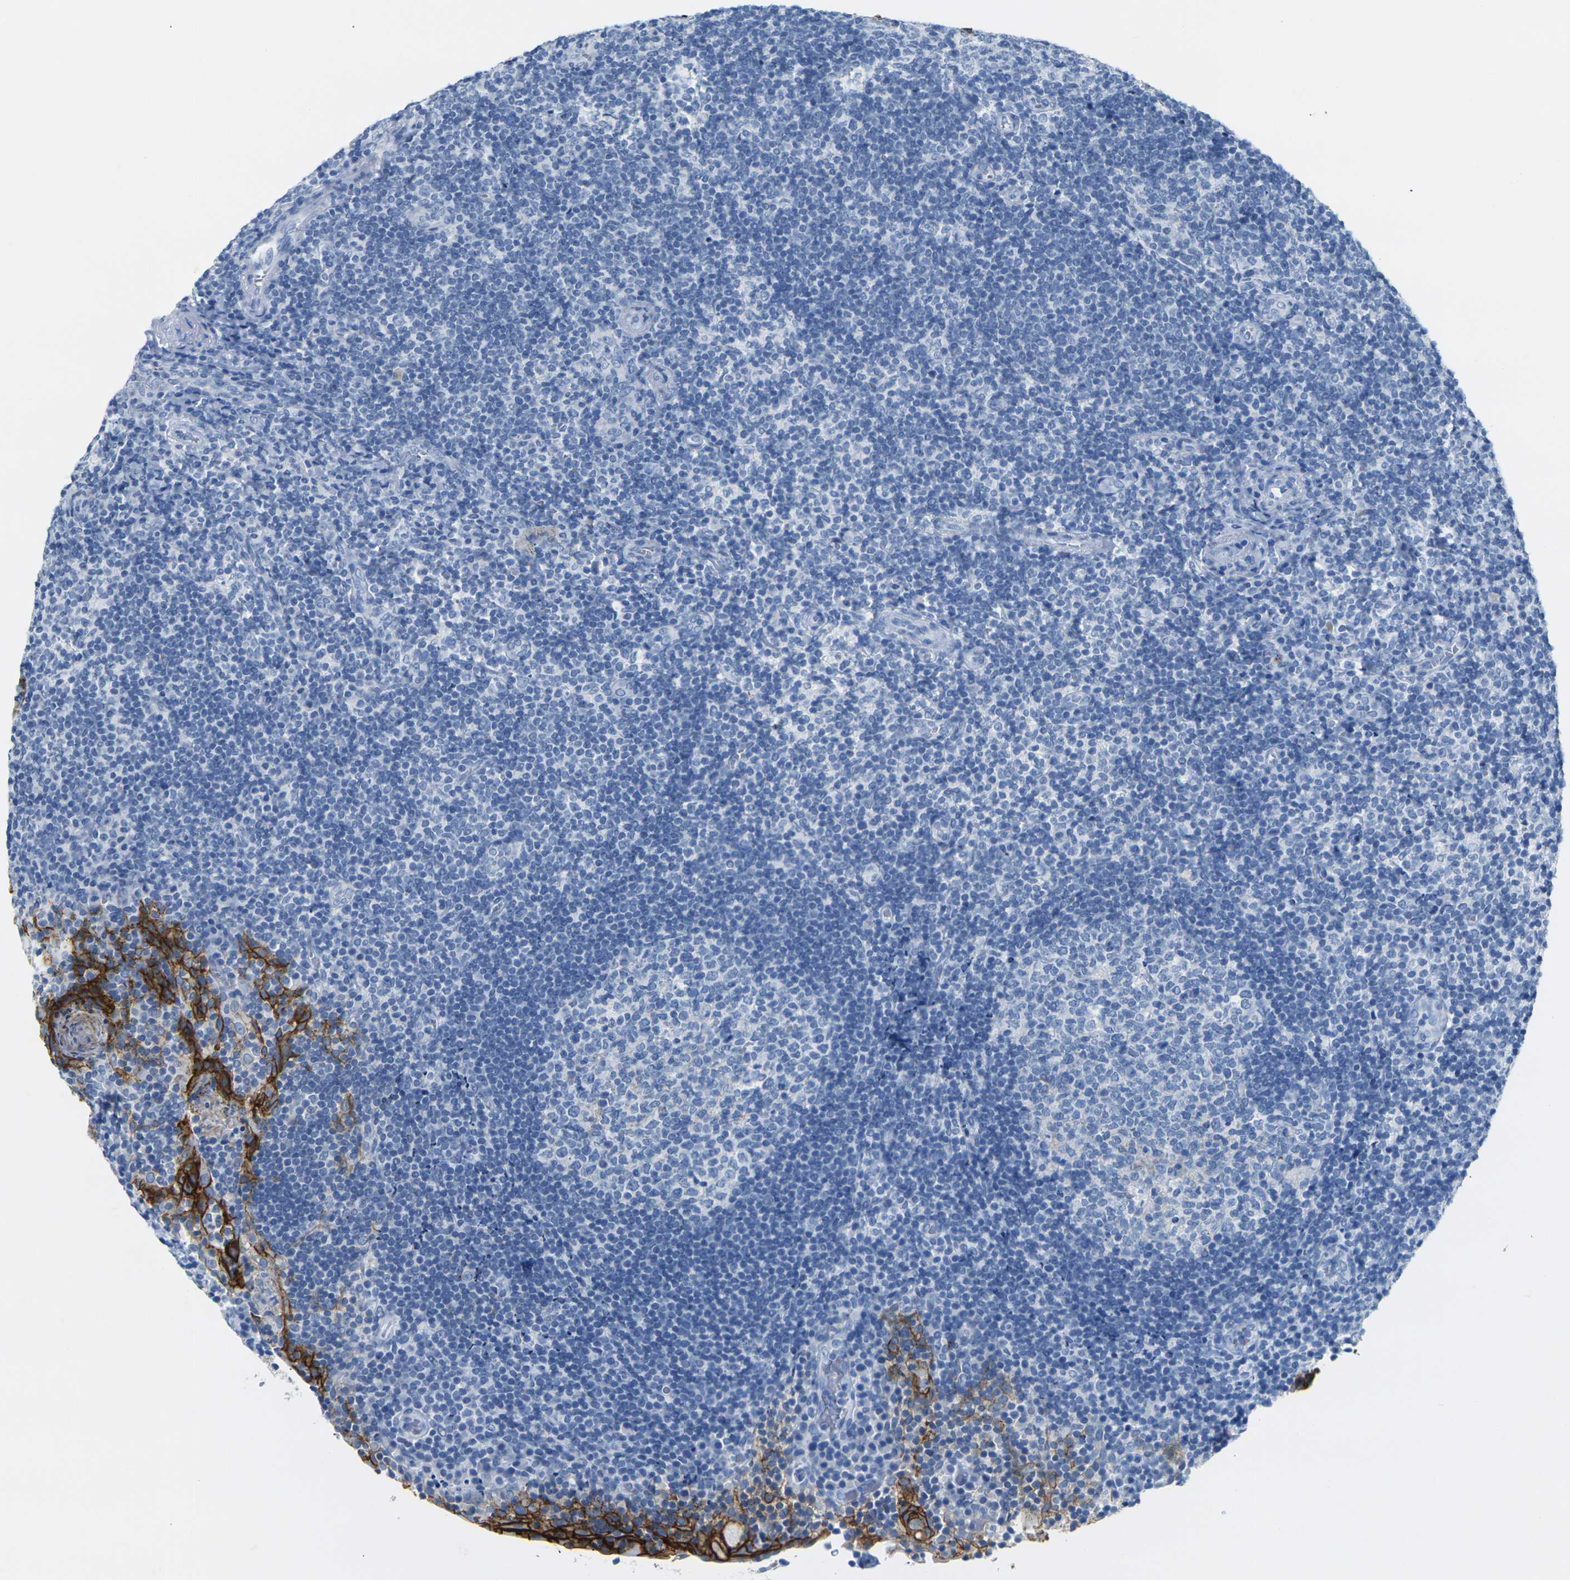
{"staining": {"intensity": "negative", "quantity": "none", "location": "none"}, "tissue": "tonsil", "cell_type": "Germinal center cells", "image_type": "normal", "snomed": [{"axis": "morphology", "description": "Normal tissue, NOS"}, {"axis": "topography", "description": "Tonsil"}], "caption": "Histopathology image shows no protein expression in germinal center cells of normal tonsil.", "gene": "CLDN7", "patient": {"sex": "male", "age": 37}}